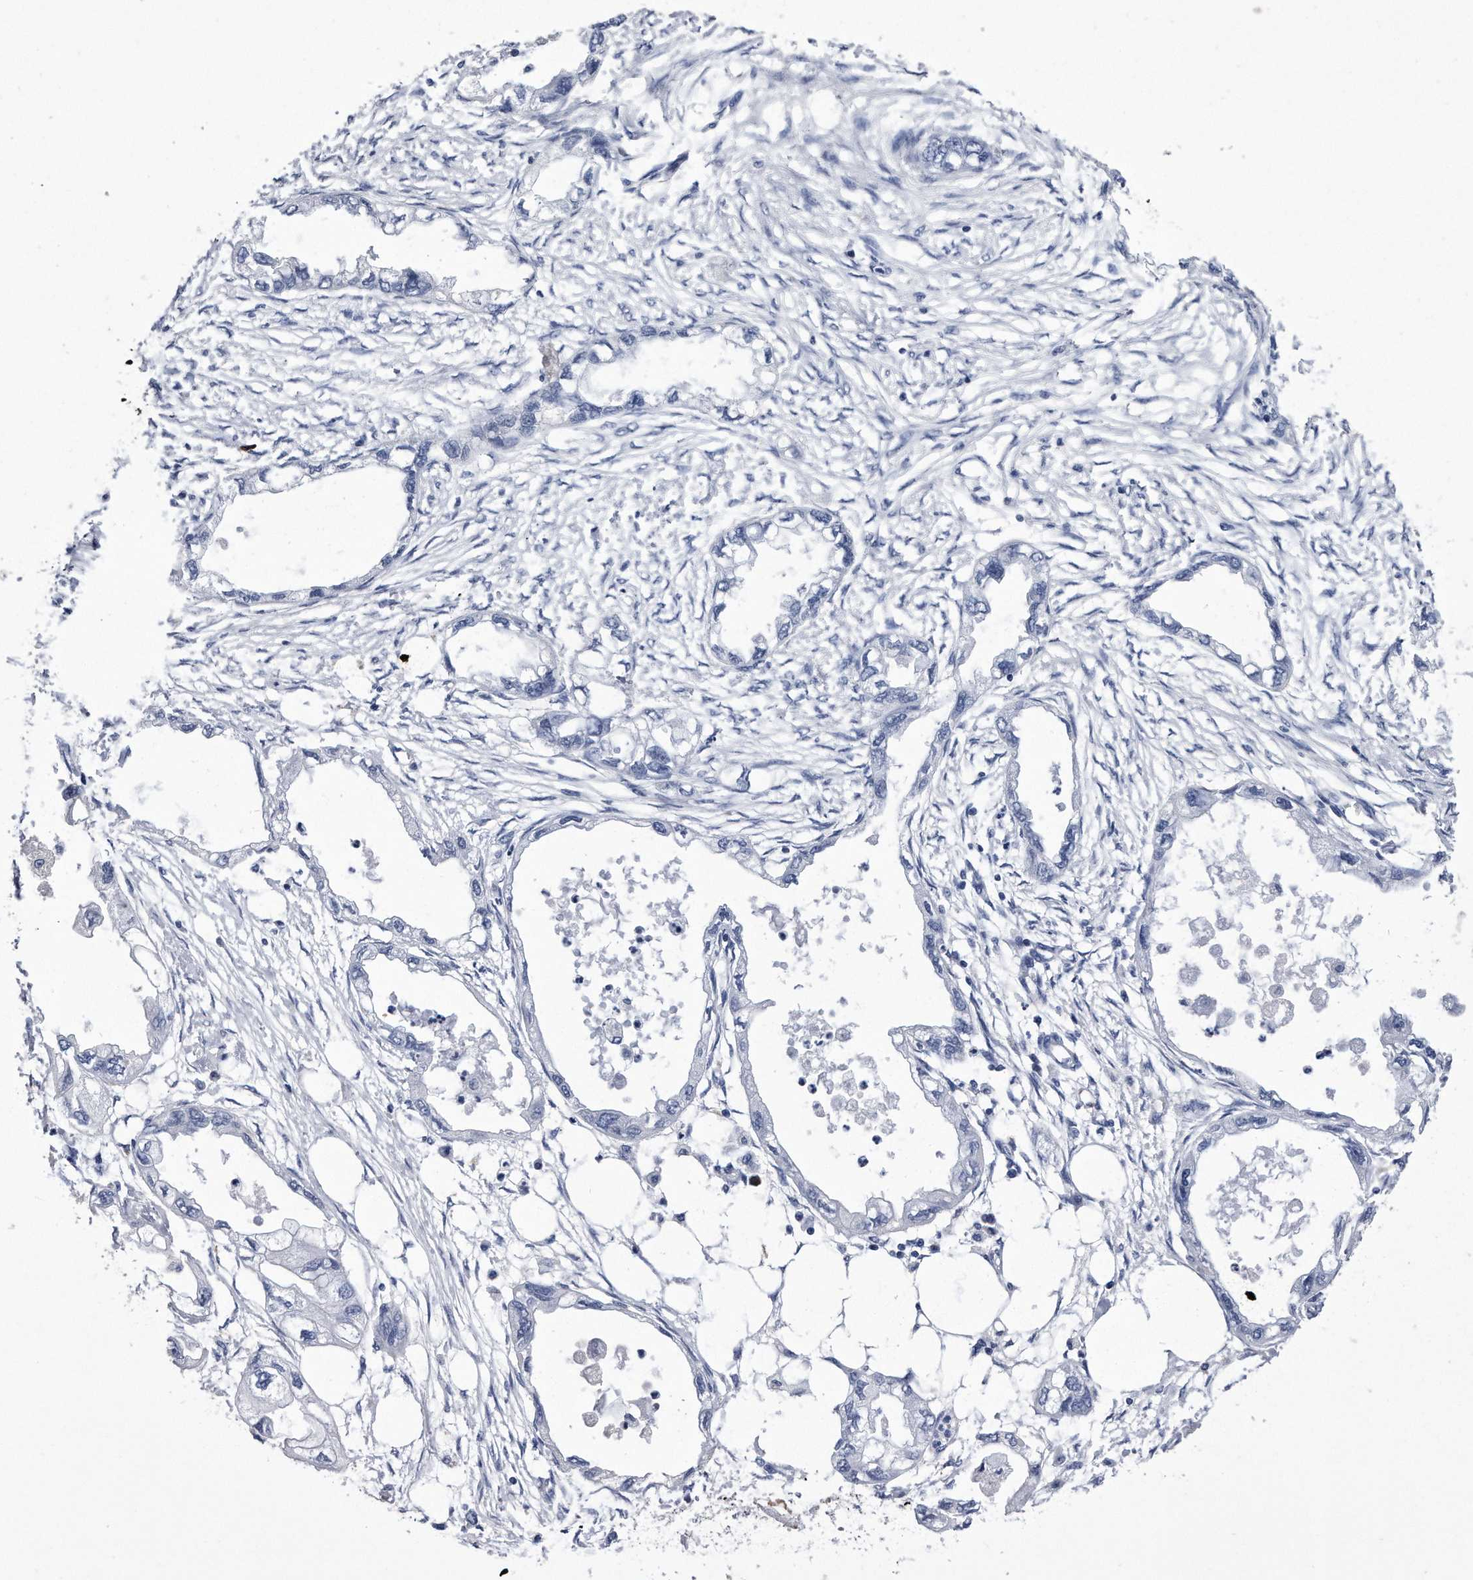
{"staining": {"intensity": "negative", "quantity": "none", "location": "none"}, "tissue": "endometrial cancer", "cell_type": "Tumor cells", "image_type": "cancer", "snomed": [{"axis": "morphology", "description": "Adenocarcinoma, NOS"}, {"axis": "morphology", "description": "Adenocarcinoma, metastatic, NOS"}, {"axis": "topography", "description": "Adipose tissue"}, {"axis": "topography", "description": "Endometrium"}], "caption": "A histopathology image of human endometrial cancer (metastatic adenocarcinoma) is negative for staining in tumor cells.", "gene": "KCTD8", "patient": {"sex": "female", "age": 67}}